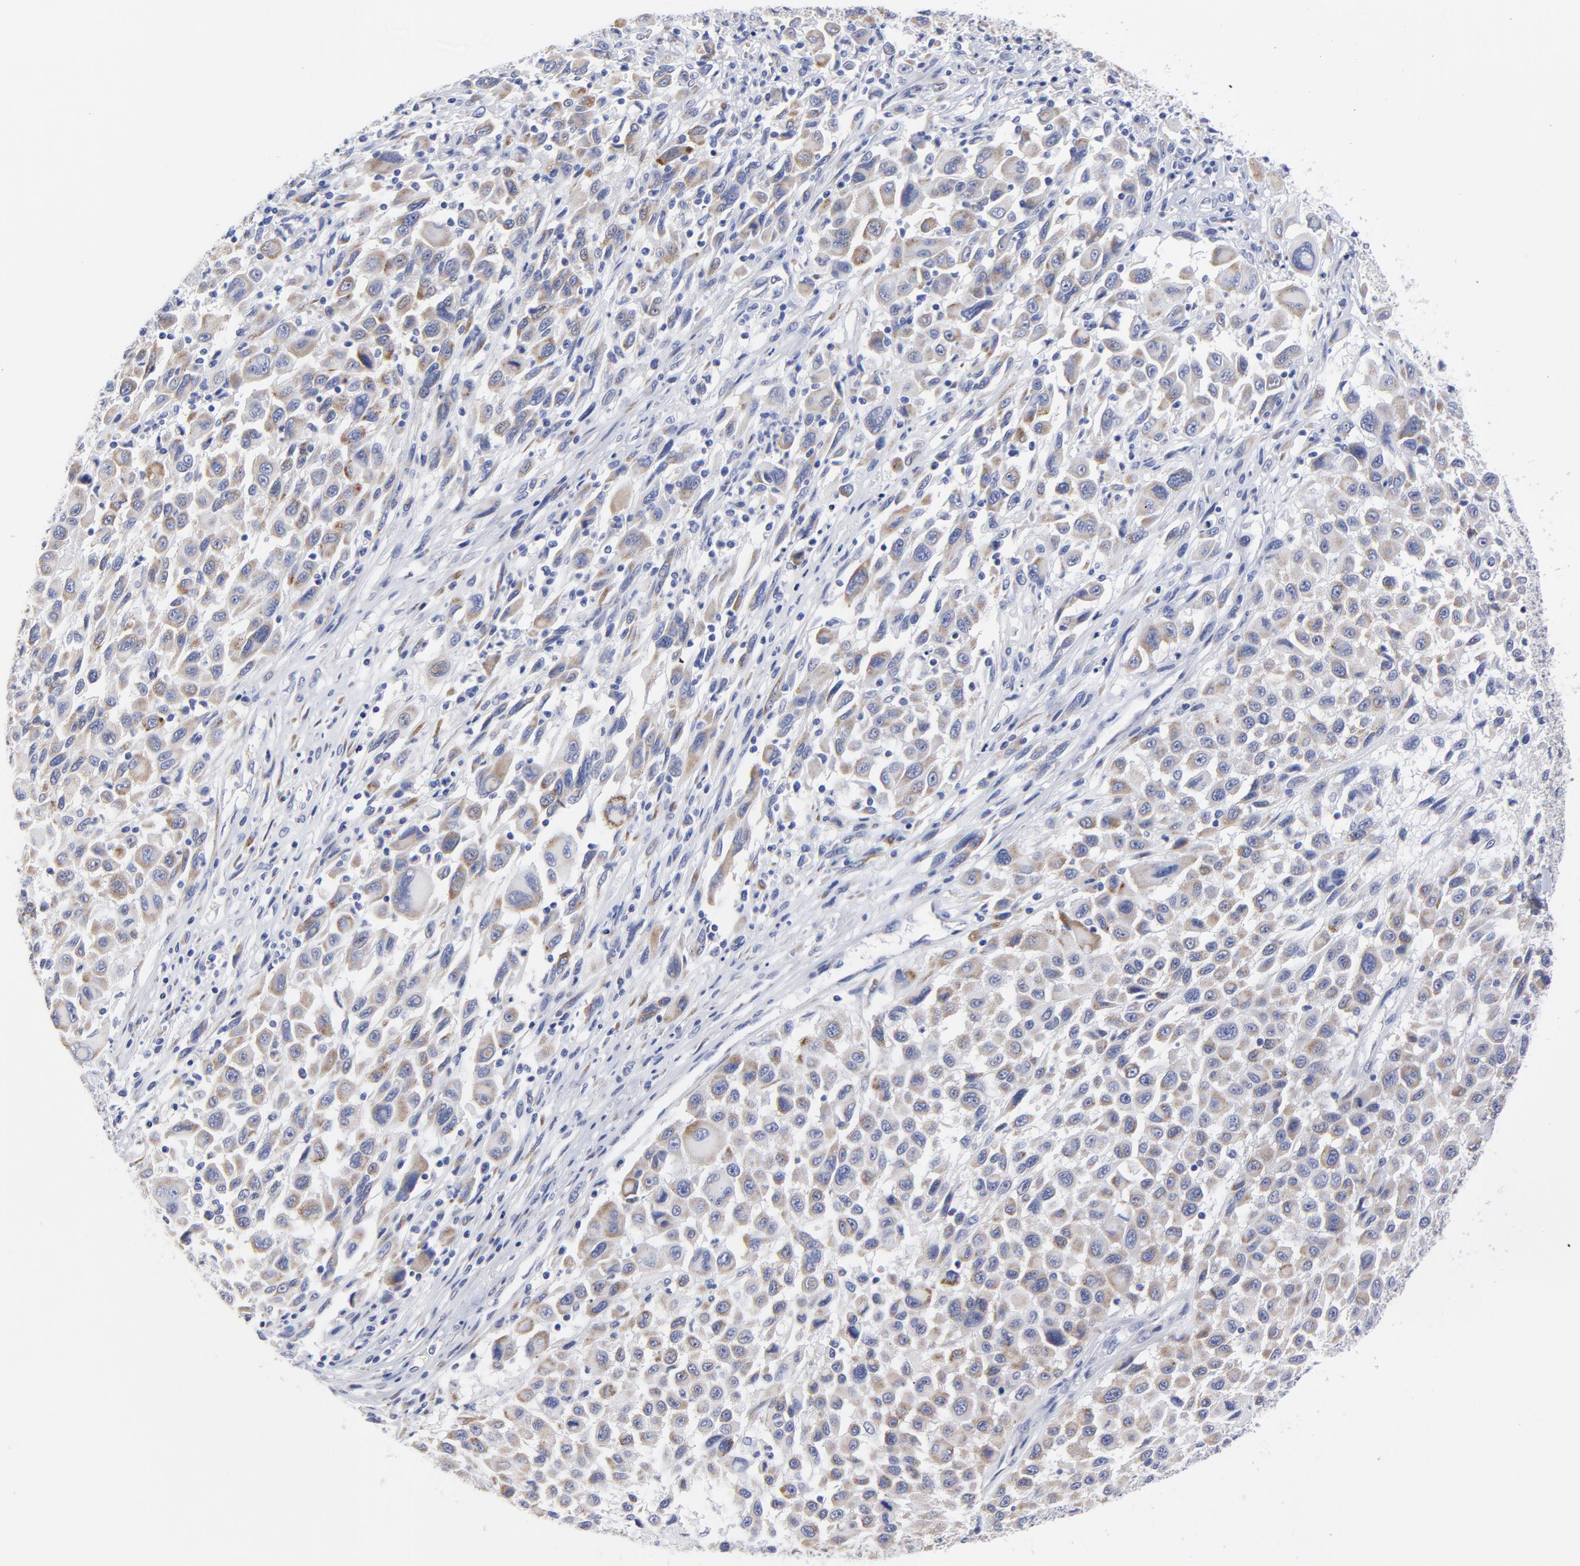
{"staining": {"intensity": "moderate", "quantity": ">75%", "location": "cytoplasmic/membranous"}, "tissue": "melanoma", "cell_type": "Tumor cells", "image_type": "cancer", "snomed": [{"axis": "morphology", "description": "Malignant melanoma, Metastatic site"}, {"axis": "topography", "description": "Lymph node"}], "caption": "A histopathology image of human malignant melanoma (metastatic site) stained for a protein demonstrates moderate cytoplasmic/membranous brown staining in tumor cells.", "gene": "DUSP9", "patient": {"sex": "male", "age": 61}}